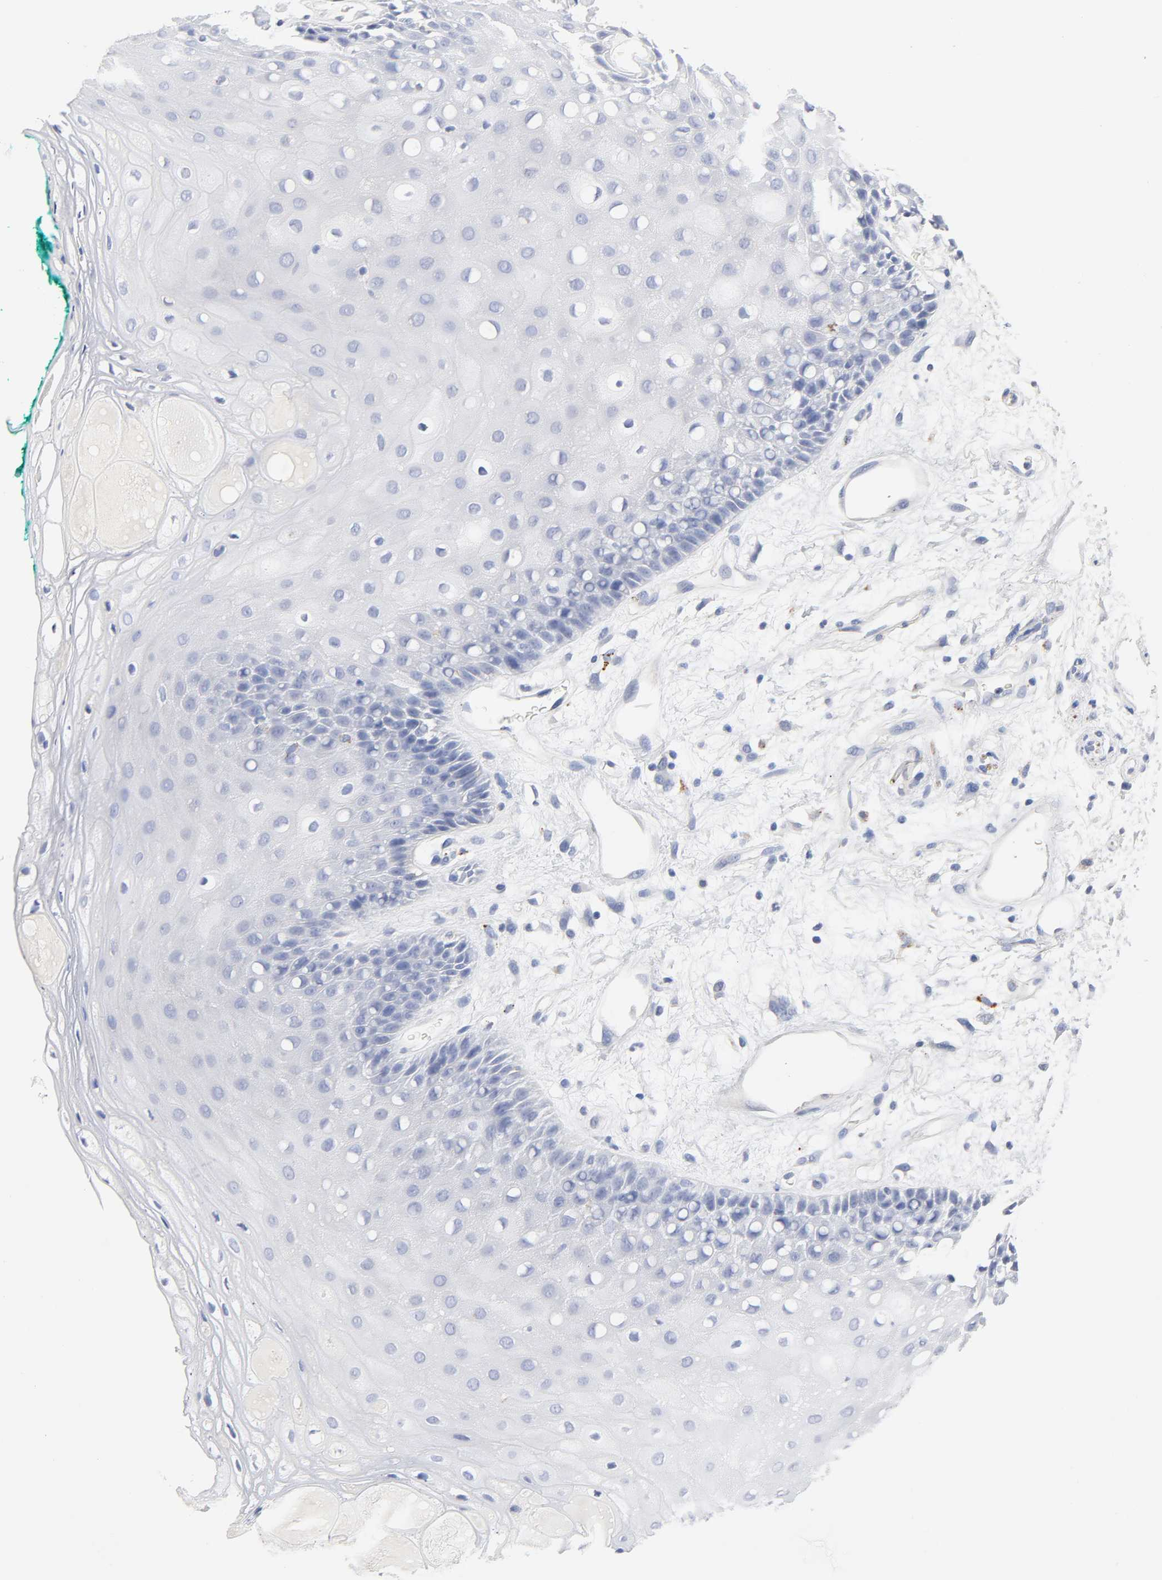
{"staining": {"intensity": "negative", "quantity": "none", "location": "none"}, "tissue": "oral mucosa", "cell_type": "Squamous epithelial cells", "image_type": "normal", "snomed": [{"axis": "morphology", "description": "Normal tissue, NOS"}, {"axis": "morphology", "description": "Squamous cell carcinoma, NOS"}, {"axis": "topography", "description": "Skeletal muscle"}, {"axis": "topography", "description": "Oral tissue"}, {"axis": "topography", "description": "Head-Neck"}], "caption": "Squamous epithelial cells show no significant protein expression in unremarkable oral mucosa. The staining is performed using DAB (3,3'-diaminobenzidine) brown chromogen with nuclei counter-stained in using hematoxylin.", "gene": "PLP1", "patient": {"sex": "female", "age": 84}}